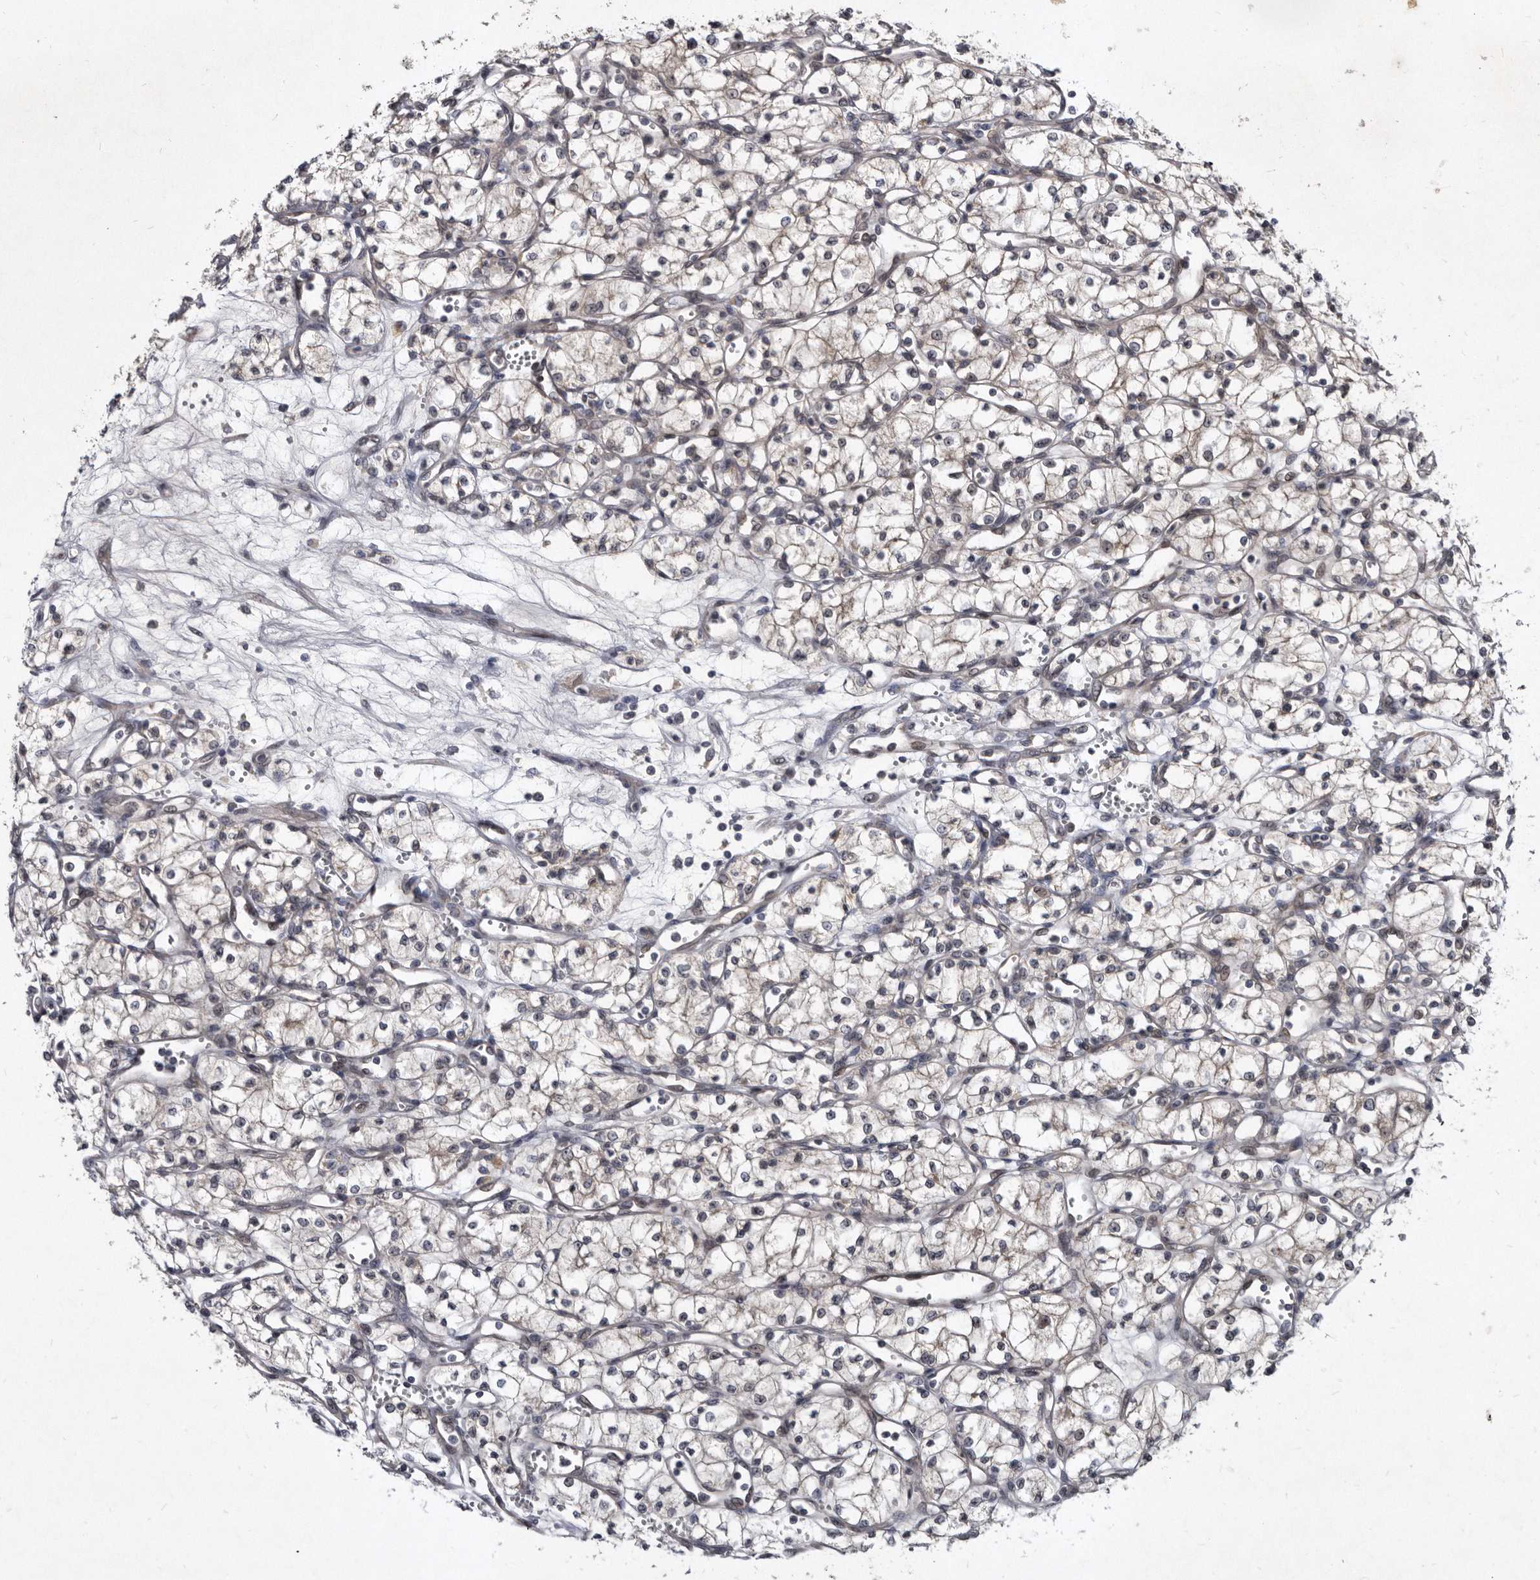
{"staining": {"intensity": "negative", "quantity": "none", "location": "none"}, "tissue": "renal cancer", "cell_type": "Tumor cells", "image_type": "cancer", "snomed": [{"axis": "morphology", "description": "Adenocarcinoma, NOS"}, {"axis": "topography", "description": "Kidney"}], "caption": "This is a micrograph of immunohistochemistry (IHC) staining of renal cancer (adenocarcinoma), which shows no staining in tumor cells.", "gene": "PROM1", "patient": {"sex": "male", "age": 59}}